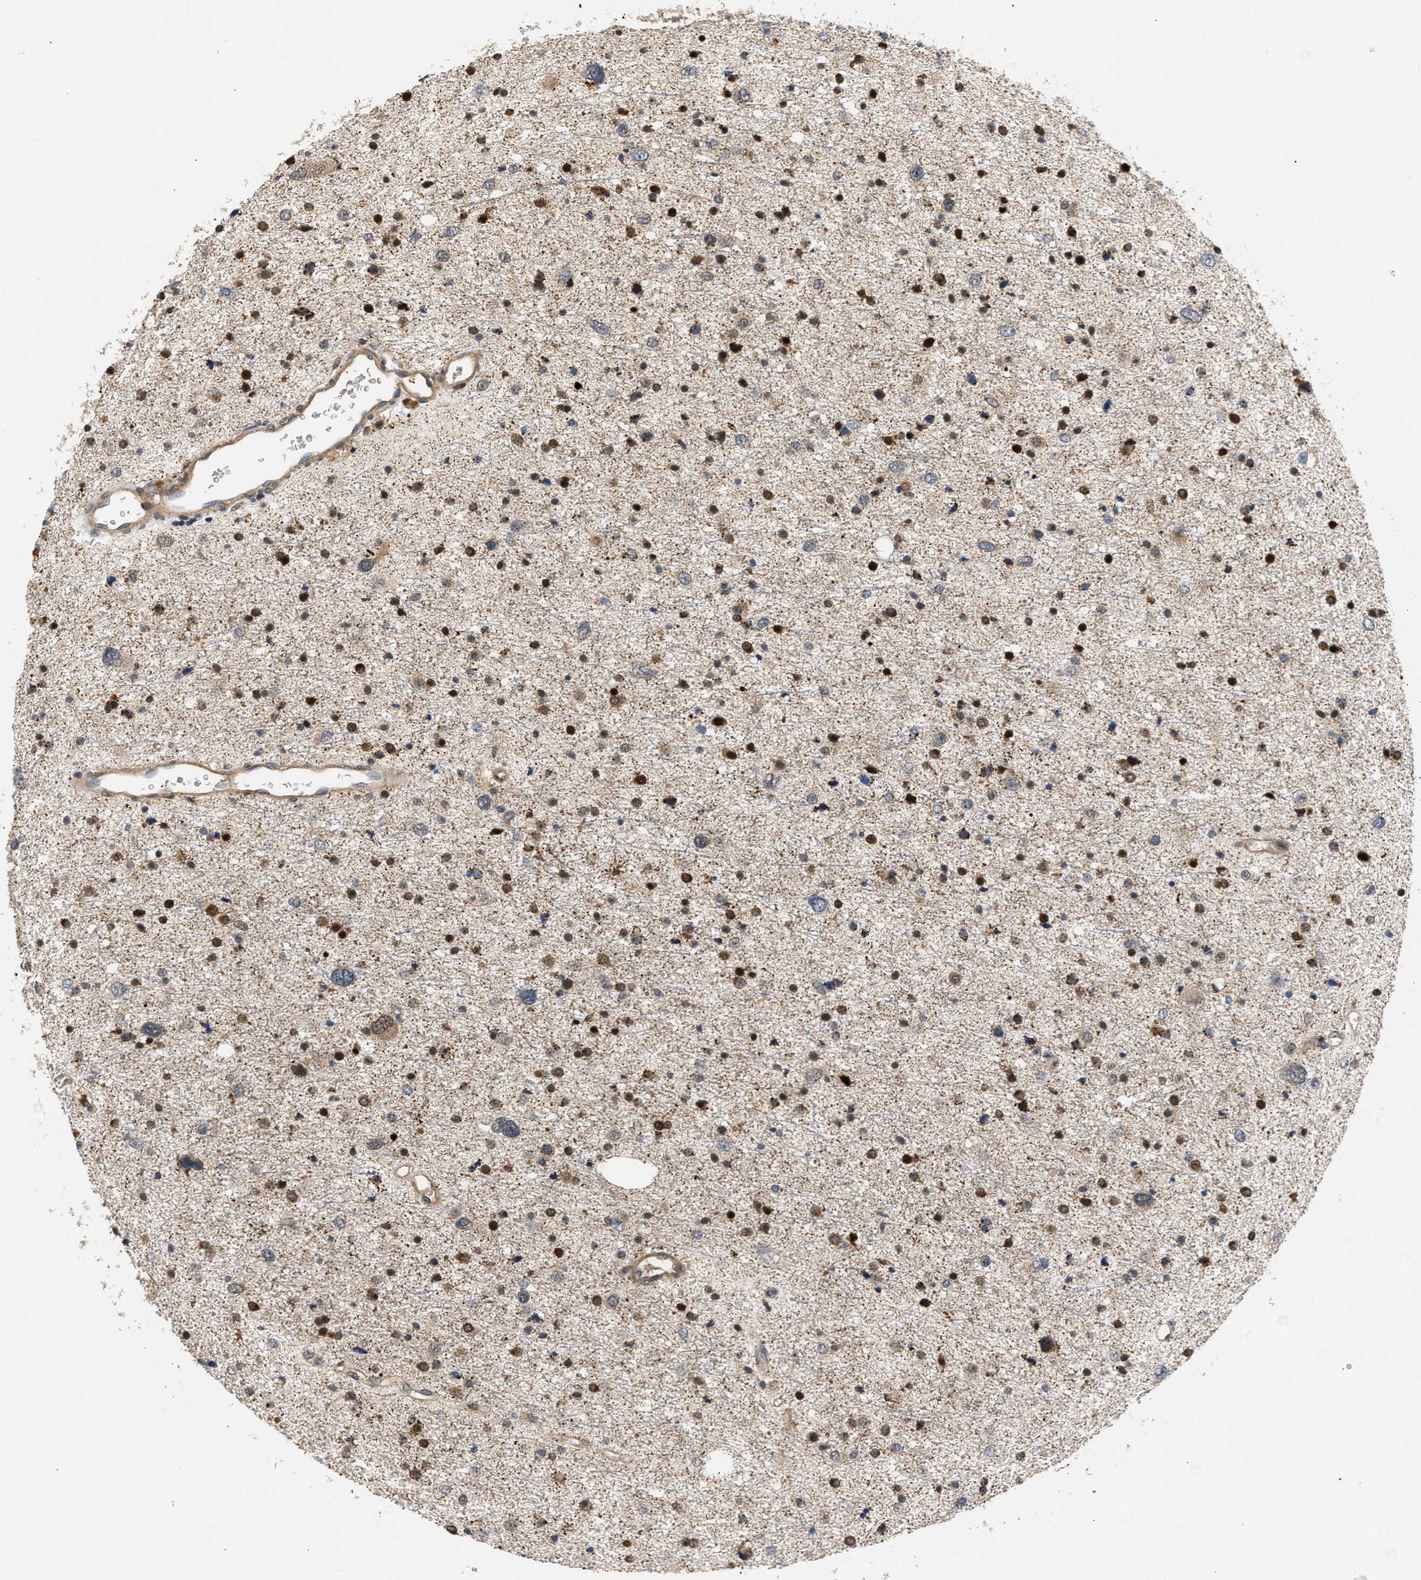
{"staining": {"intensity": "strong", "quantity": "25%-75%", "location": "nuclear"}, "tissue": "glioma", "cell_type": "Tumor cells", "image_type": "cancer", "snomed": [{"axis": "morphology", "description": "Glioma, malignant, Low grade"}, {"axis": "topography", "description": "Brain"}], "caption": "This is a histology image of immunohistochemistry (IHC) staining of glioma, which shows strong expression in the nuclear of tumor cells.", "gene": "LARP6", "patient": {"sex": "female", "age": 37}}